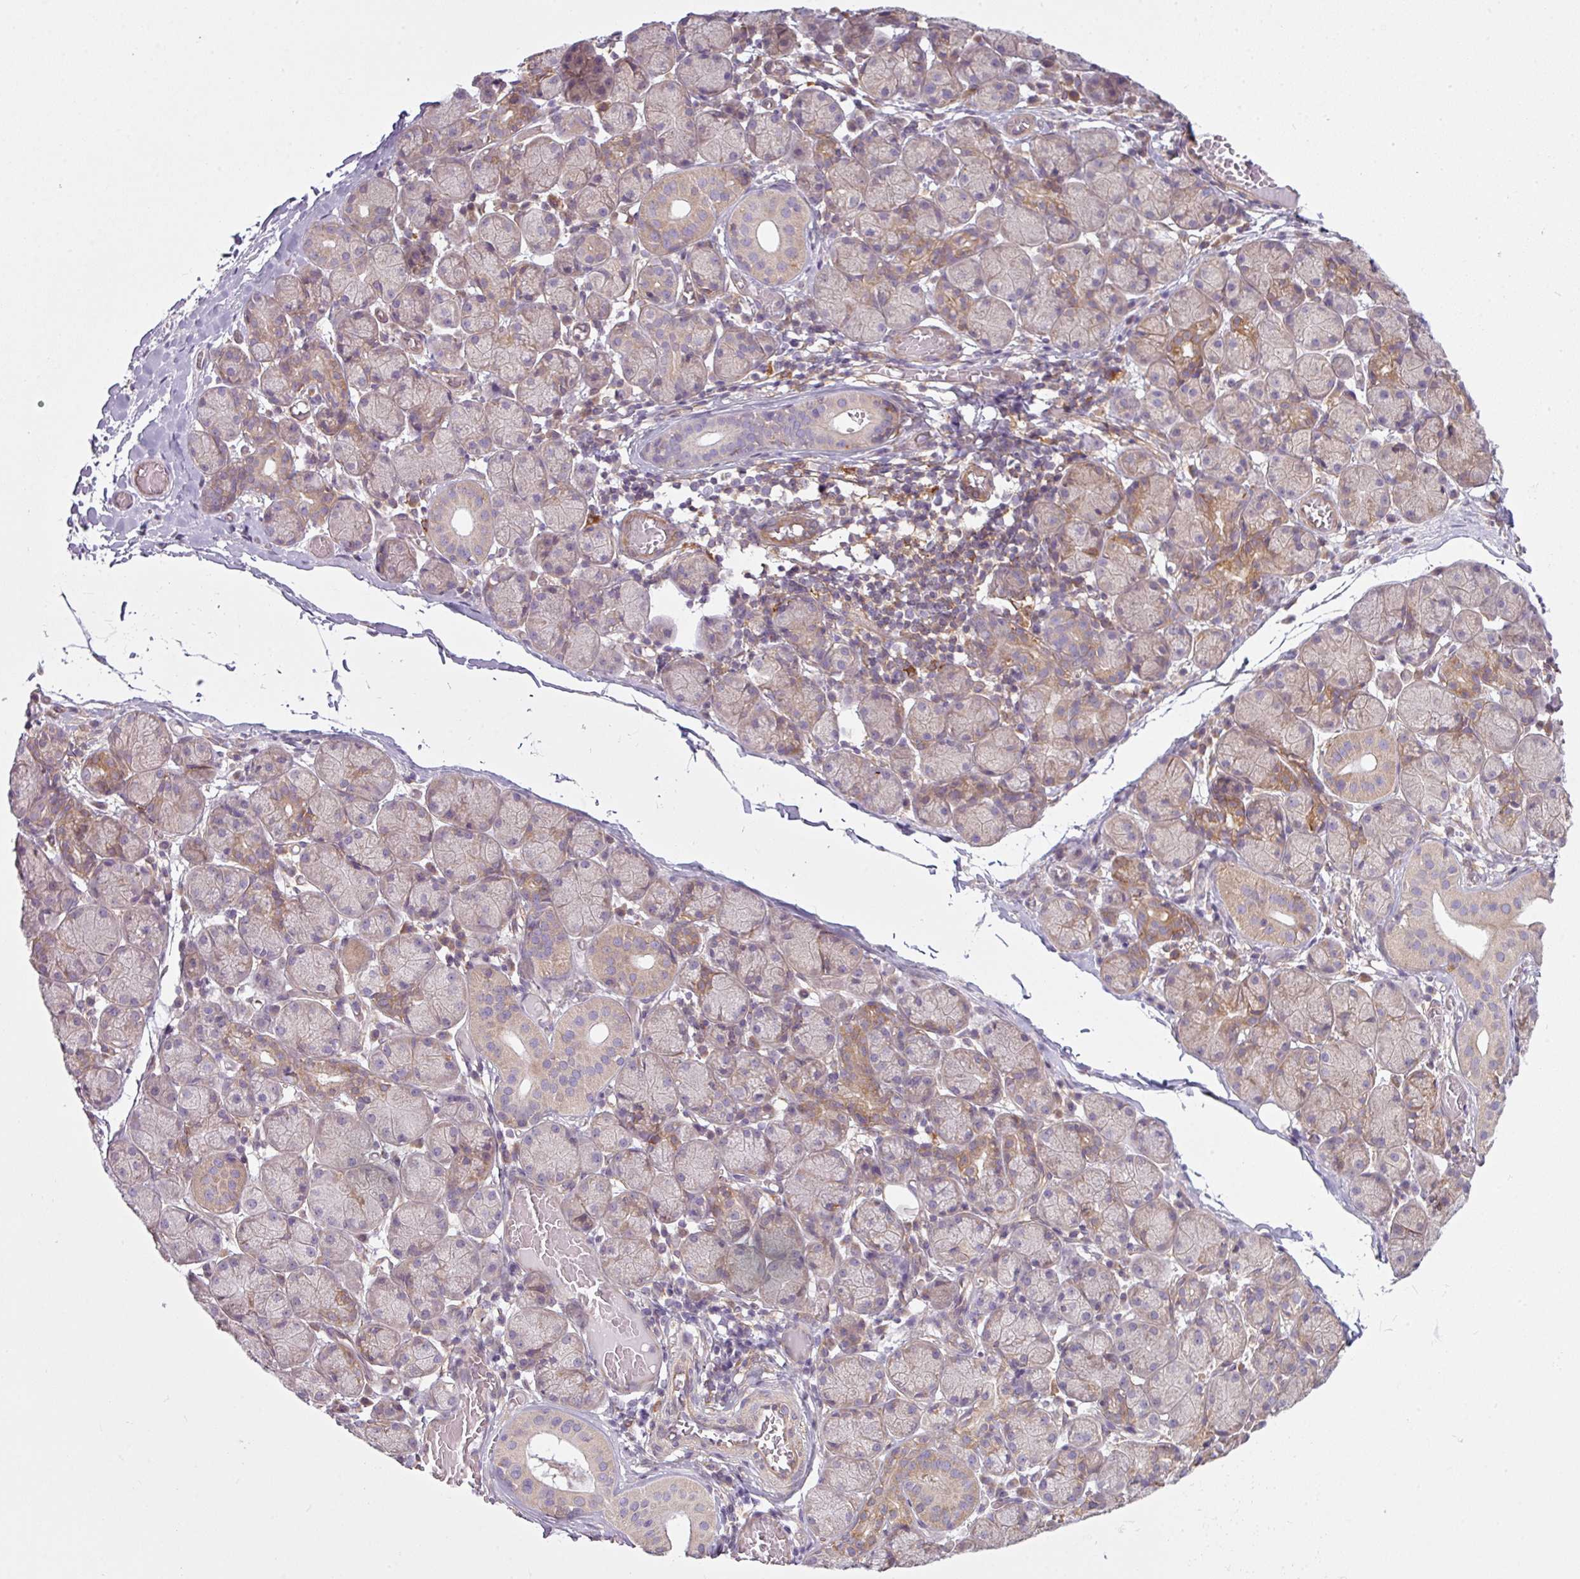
{"staining": {"intensity": "moderate", "quantity": "<25%", "location": "cytoplasmic/membranous"}, "tissue": "salivary gland", "cell_type": "Glandular cells", "image_type": "normal", "snomed": [{"axis": "morphology", "description": "Normal tissue, NOS"}, {"axis": "topography", "description": "Salivary gland"}], "caption": "Normal salivary gland was stained to show a protein in brown. There is low levels of moderate cytoplasmic/membranous staining in about <25% of glandular cells. The staining is performed using DAB brown chromogen to label protein expression. The nuclei are counter-stained blue using hematoxylin.", "gene": "CAMK2A", "patient": {"sex": "female", "age": 24}}